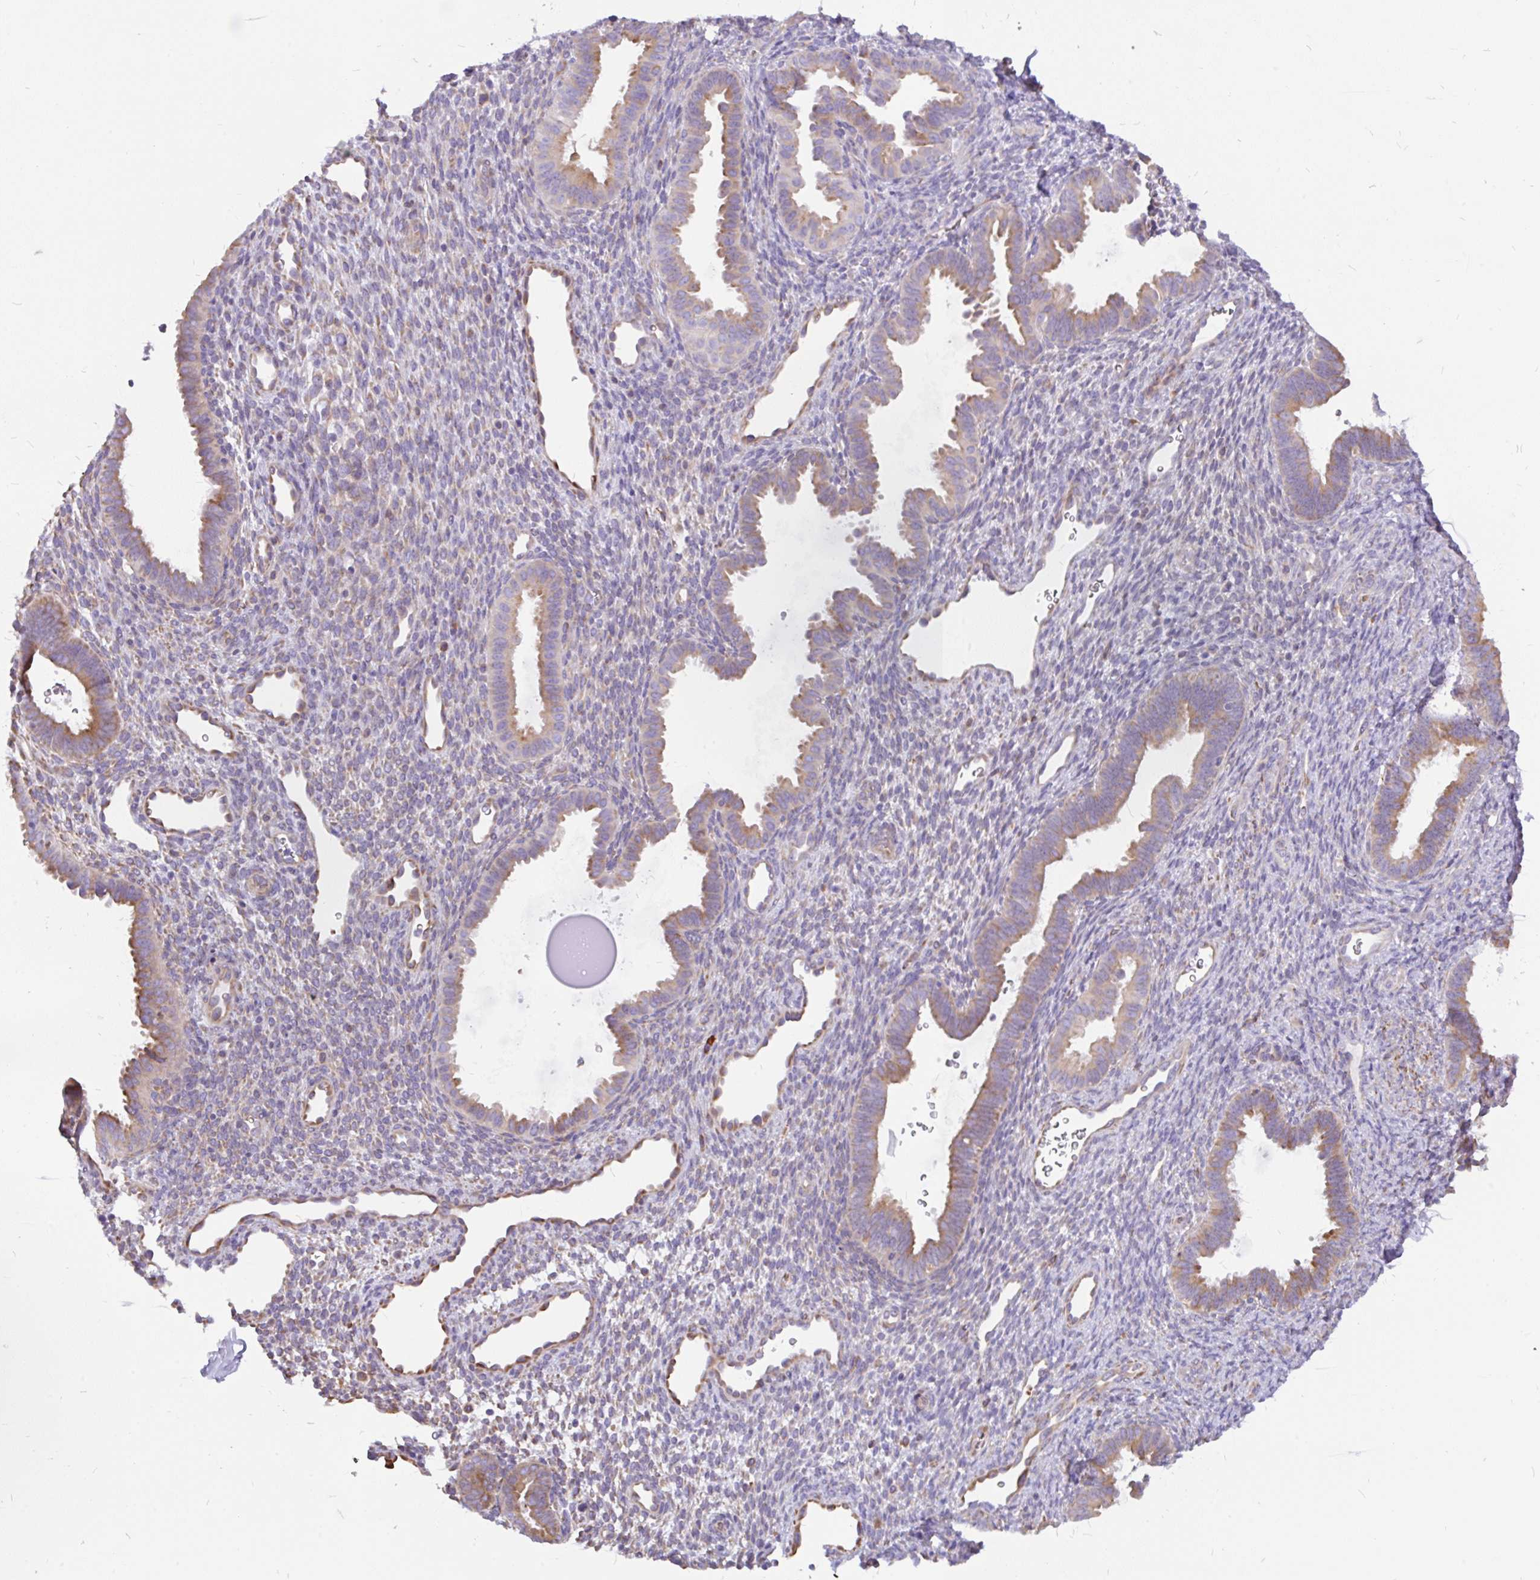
{"staining": {"intensity": "weak", "quantity": "25%-75%", "location": "cytoplasmic/membranous"}, "tissue": "endometrium", "cell_type": "Cells in endometrial stroma", "image_type": "normal", "snomed": [{"axis": "morphology", "description": "Normal tissue, NOS"}, {"axis": "topography", "description": "Endometrium"}], "caption": "Brown immunohistochemical staining in benign endometrium reveals weak cytoplasmic/membranous positivity in about 25%-75% of cells in endometrial stroma.", "gene": "EML5", "patient": {"sex": "female", "age": 34}}